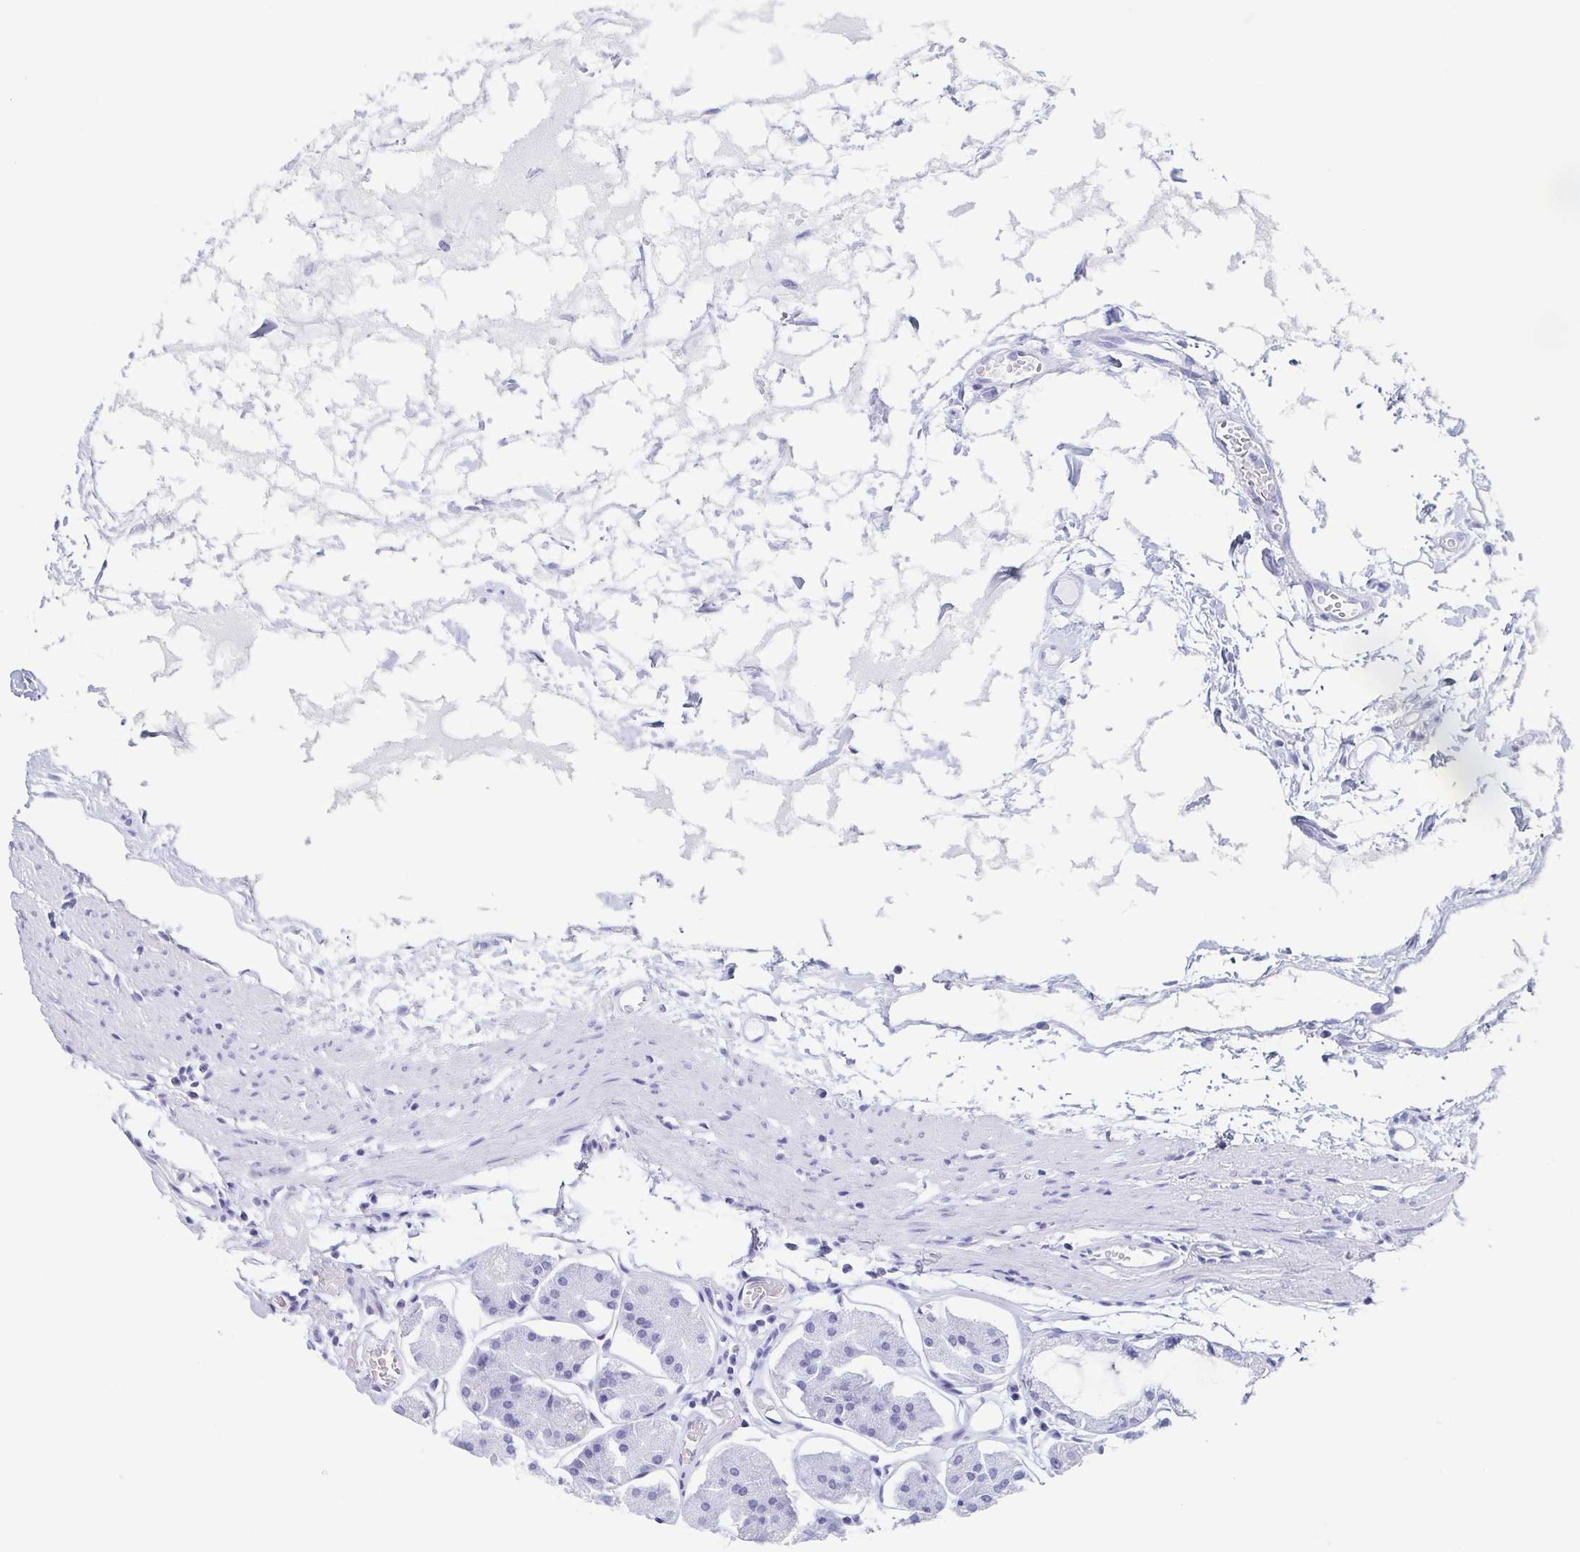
{"staining": {"intensity": "negative", "quantity": "none", "location": "none"}, "tissue": "stomach", "cell_type": "Glandular cells", "image_type": "normal", "snomed": [{"axis": "morphology", "description": "Normal tissue, NOS"}, {"axis": "topography", "description": "Stomach"}], "caption": "This histopathology image is of unremarkable stomach stained with immunohistochemistry (IHC) to label a protein in brown with the nuclei are counter-stained blue. There is no expression in glandular cells.", "gene": "REG4", "patient": {"sex": "male", "age": 55}}